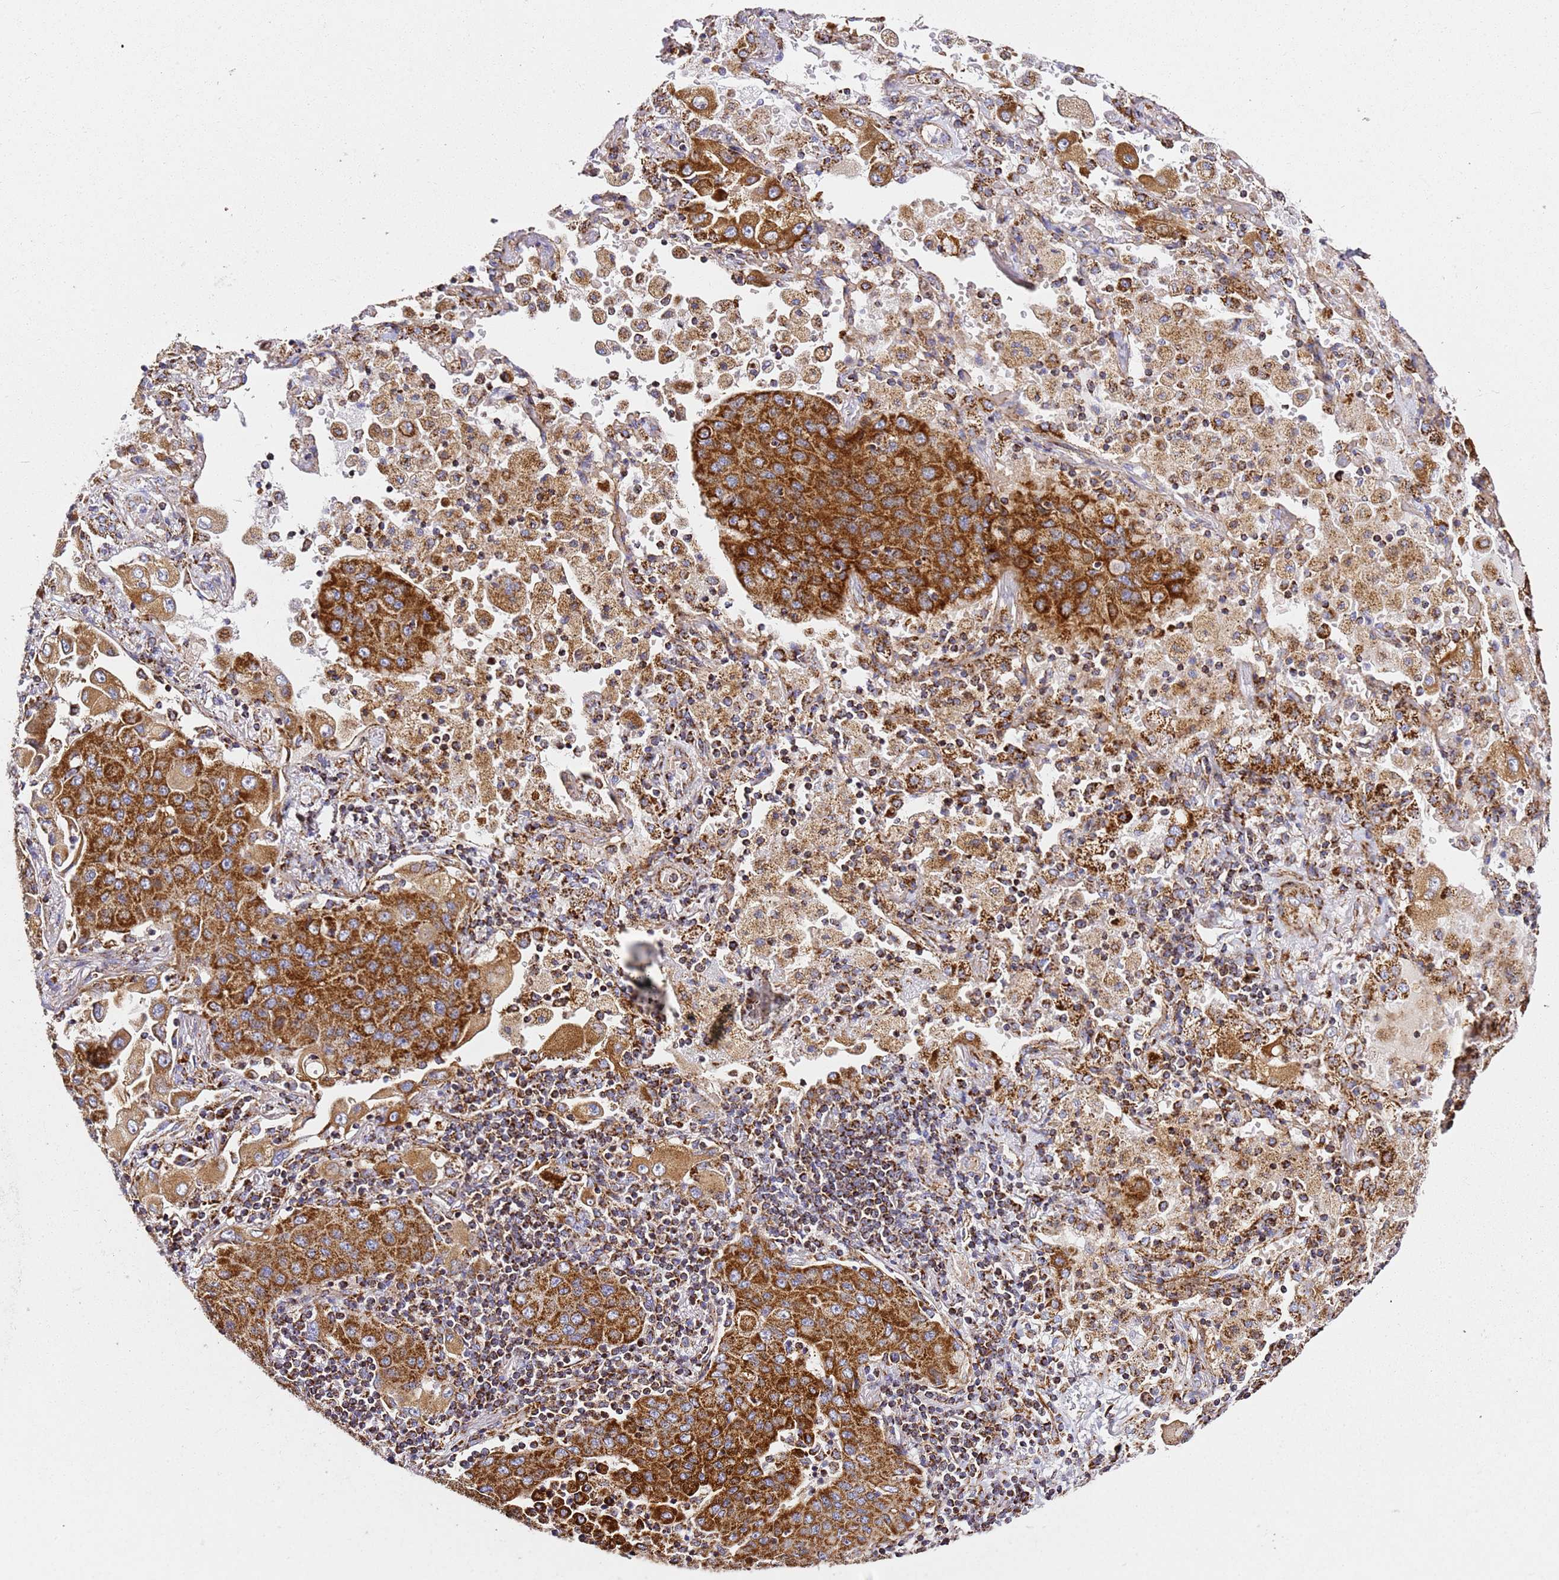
{"staining": {"intensity": "strong", "quantity": ">75%", "location": "cytoplasmic/membranous"}, "tissue": "lung cancer", "cell_type": "Tumor cells", "image_type": "cancer", "snomed": [{"axis": "morphology", "description": "Squamous cell carcinoma, NOS"}, {"axis": "topography", "description": "Lung"}], "caption": "Squamous cell carcinoma (lung) stained for a protein (brown) reveals strong cytoplasmic/membranous positive positivity in about >75% of tumor cells.", "gene": "NDUFA3", "patient": {"sex": "male", "age": 74}}